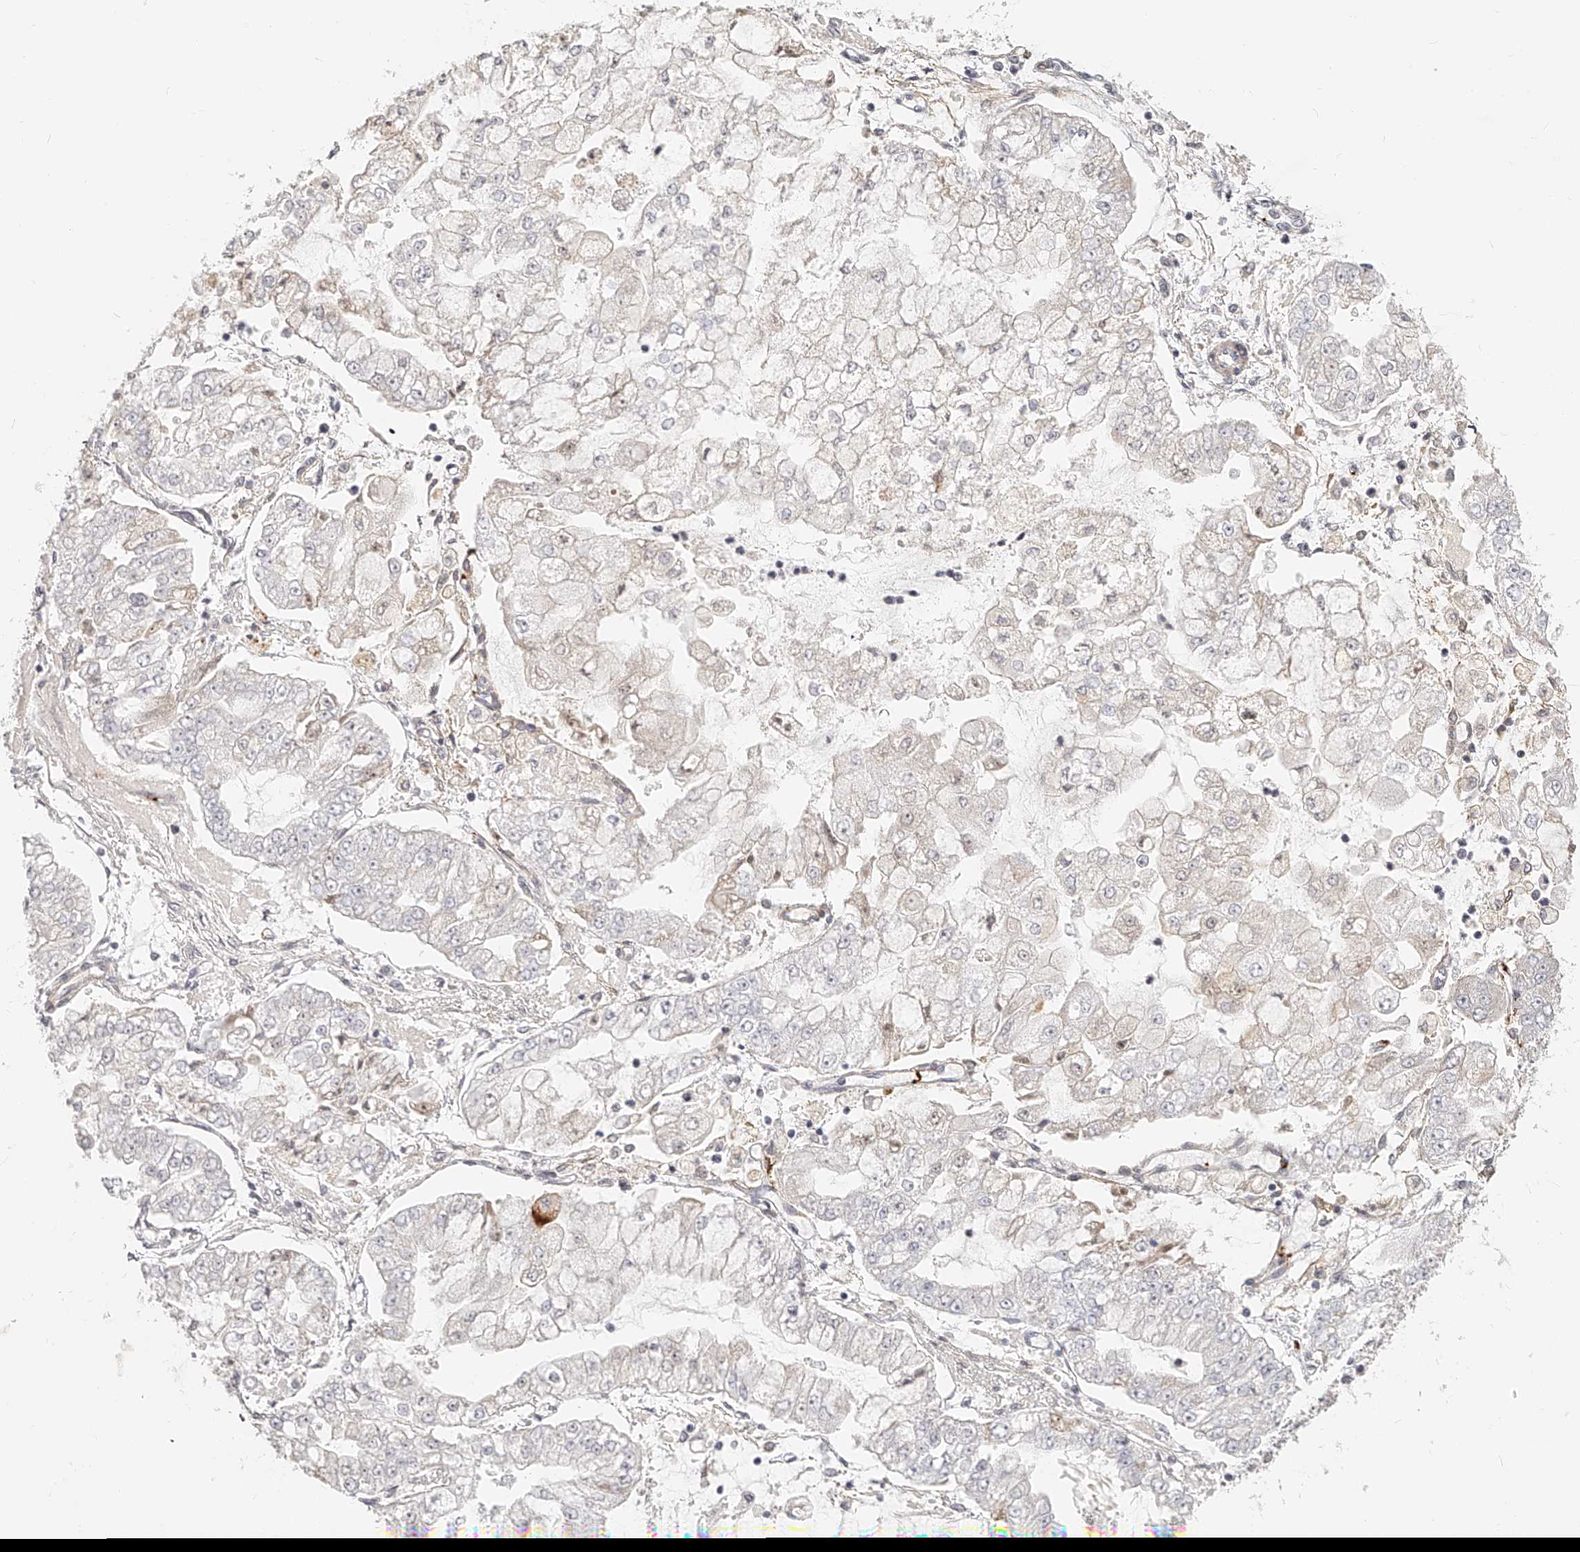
{"staining": {"intensity": "negative", "quantity": "none", "location": "none"}, "tissue": "stomach cancer", "cell_type": "Tumor cells", "image_type": "cancer", "snomed": [{"axis": "morphology", "description": "Adenocarcinoma, NOS"}, {"axis": "topography", "description": "Stomach"}], "caption": "Immunohistochemical staining of human stomach cancer displays no significant positivity in tumor cells. (DAB immunohistochemistry visualized using brightfield microscopy, high magnification).", "gene": "ITGB3", "patient": {"sex": "male", "age": 76}}